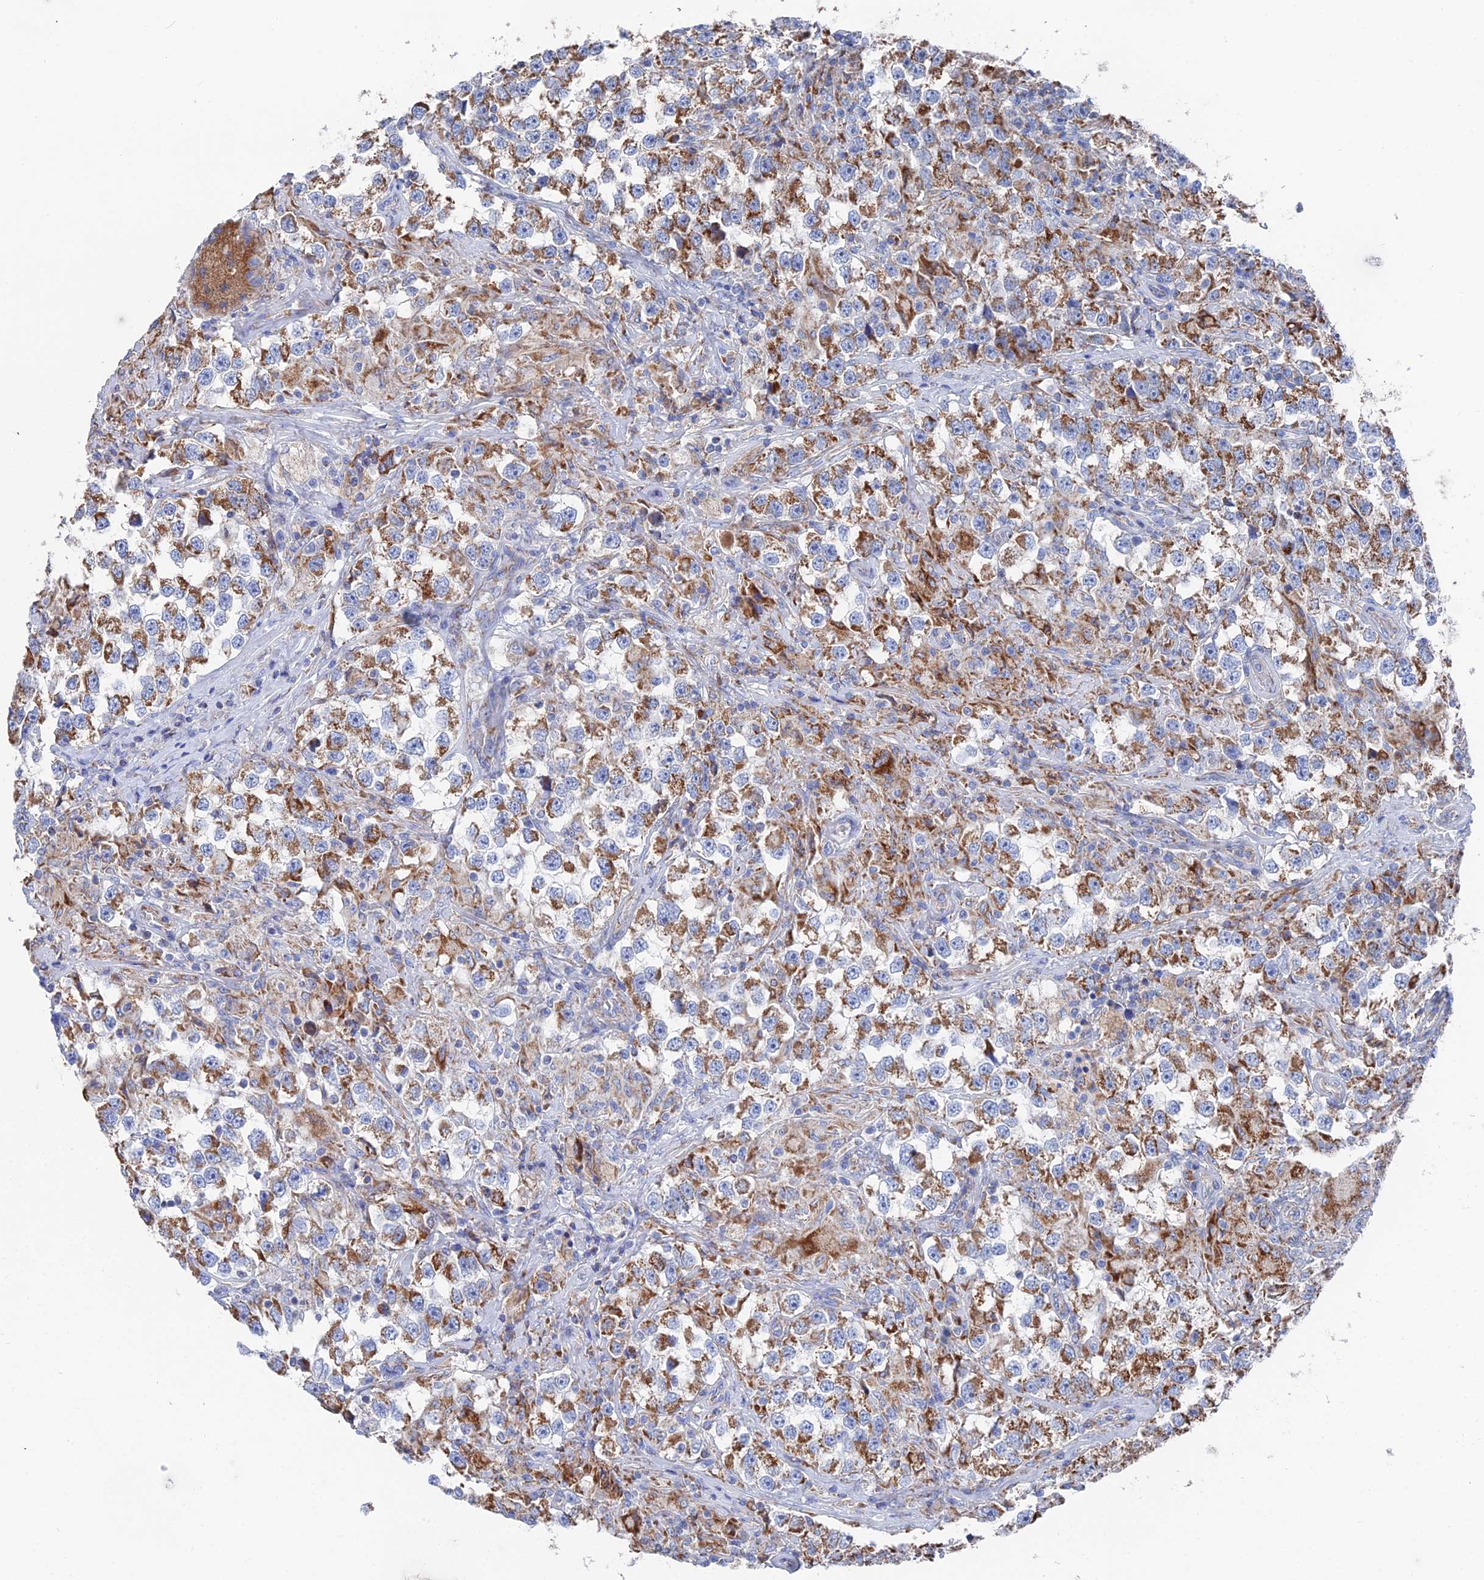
{"staining": {"intensity": "moderate", "quantity": "25%-75%", "location": "cytoplasmic/membranous"}, "tissue": "testis cancer", "cell_type": "Tumor cells", "image_type": "cancer", "snomed": [{"axis": "morphology", "description": "Seminoma, NOS"}, {"axis": "topography", "description": "Testis"}], "caption": "Human testis cancer (seminoma) stained for a protein (brown) displays moderate cytoplasmic/membranous positive positivity in approximately 25%-75% of tumor cells.", "gene": "IFT80", "patient": {"sex": "male", "age": 46}}